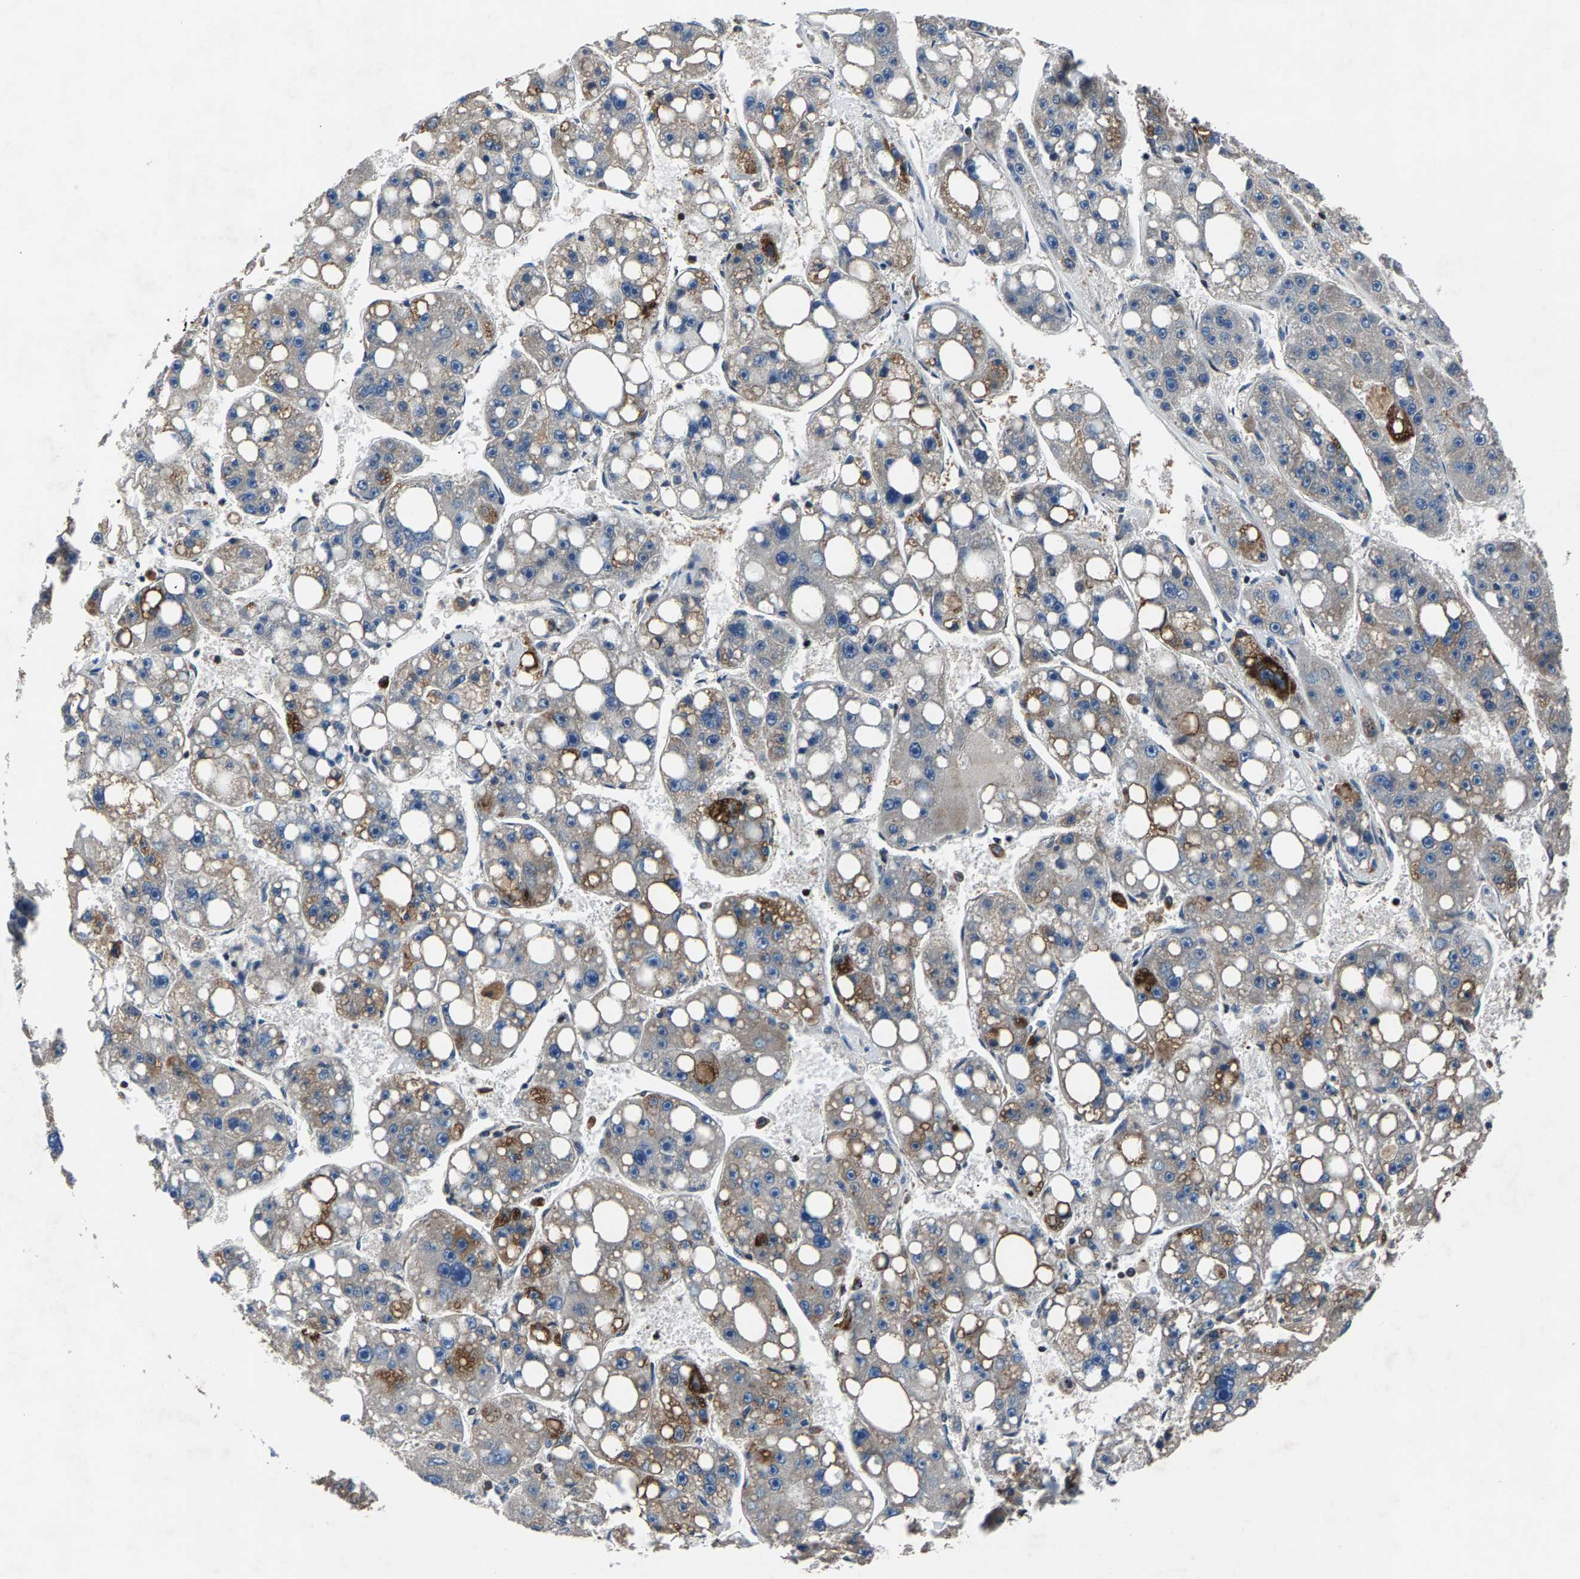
{"staining": {"intensity": "moderate", "quantity": "<25%", "location": "cytoplasmic/membranous"}, "tissue": "liver cancer", "cell_type": "Tumor cells", "image_type": "cancer", "snomed": [{"axis": "morphology", "description": "Carcinoma, Hepatocellular, NOS"}, {"axis": "topography", "description": "Liver"}], "caption": "Liver hepatocellular carcinoma was stained to show a protein in brown. There is low levels of moderate cytoplasmic/membranous positivity in approximately <25% of tumor cells.", "gene": "LPCAT1", "patient": {"sex": "female", "age": 61}}